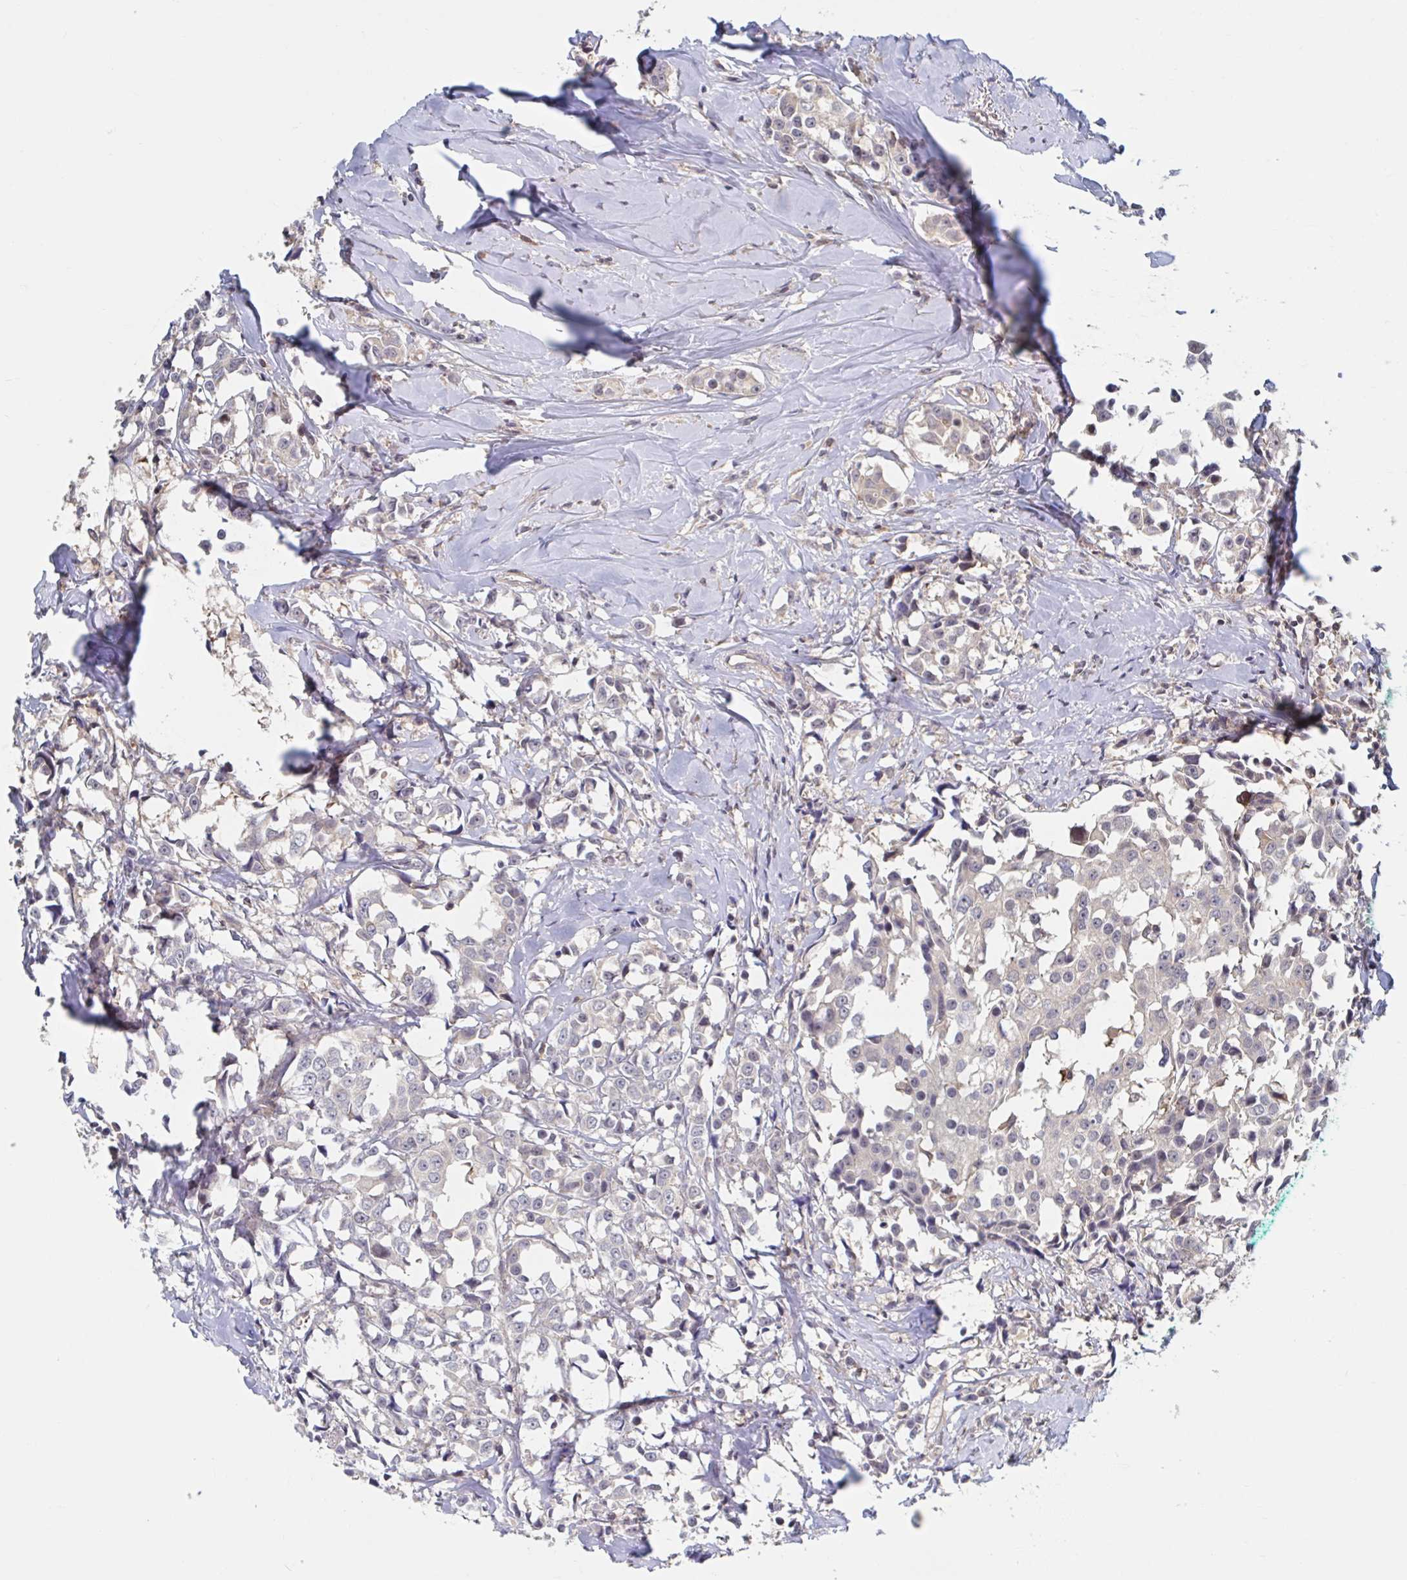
{"staining": {"intensity": "weak", "quantity": "<25%", "location": "cytoplasmic/membranous"}, "tissue": "breast cancer", "cell_type": "Tumor cells", "image_type": "cancer", "snomed": [{"axis": "morphology", "description": "Duct carcinoma"}, {"axis": "topography", "description": "Breast"}], "caption": "Breast cancer (intraductal carcinoma) was stained to show a protein in brown. There is no significant staining in tumor cells. The staining was performed using DAB to visualize the protein expression in brown, while the nuclei were stained in blue with hematoxylin (Magnification: 20x).", "gene": "DHRS12", "patient": {"sex": "female", "age": 80}}